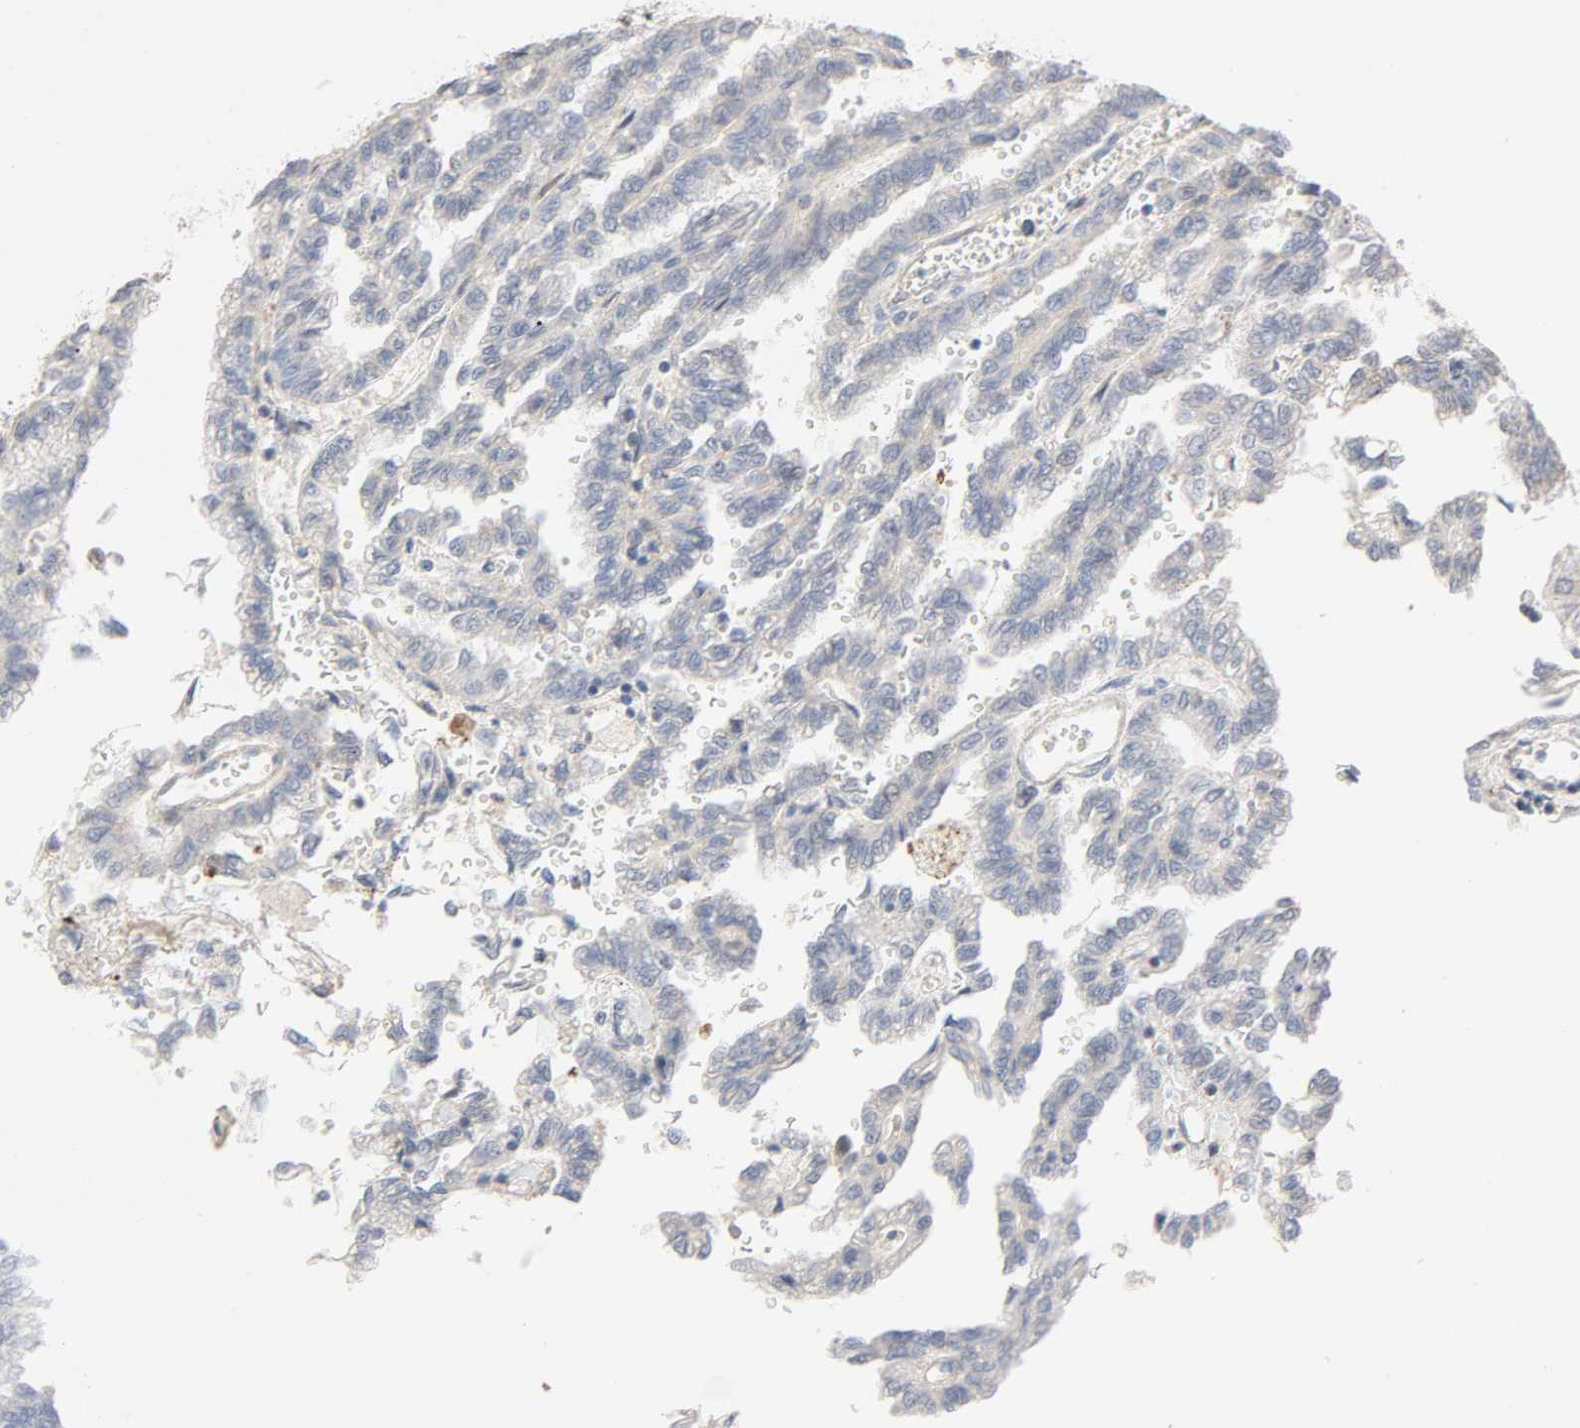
{"staining": {"intensity": "negative", "quantity": "none", "location": "none"}, "tissue": "renal cancer", "cell_type": "Tumor cells", "image_type": "cancer", "snomed": [{"axis": "morphology", "description": "Inflammation, NOS"}, {"axis": "morphology", "description": "Adenocarcinoma, NOS"}, {"axis": "topography", "description": "Kidney"}], "caption": "An immunohistochemistry micrograph of adenocarcinoma (renal) is shown. There is no staining in tumor cells of adenocarcinoma (renal). The staining is performed using DAB brown chromogen with nuclei counter-stained in using hematoxylin.", "gene": "CDK6", "patient": {"sex": "male", "age": 68}}